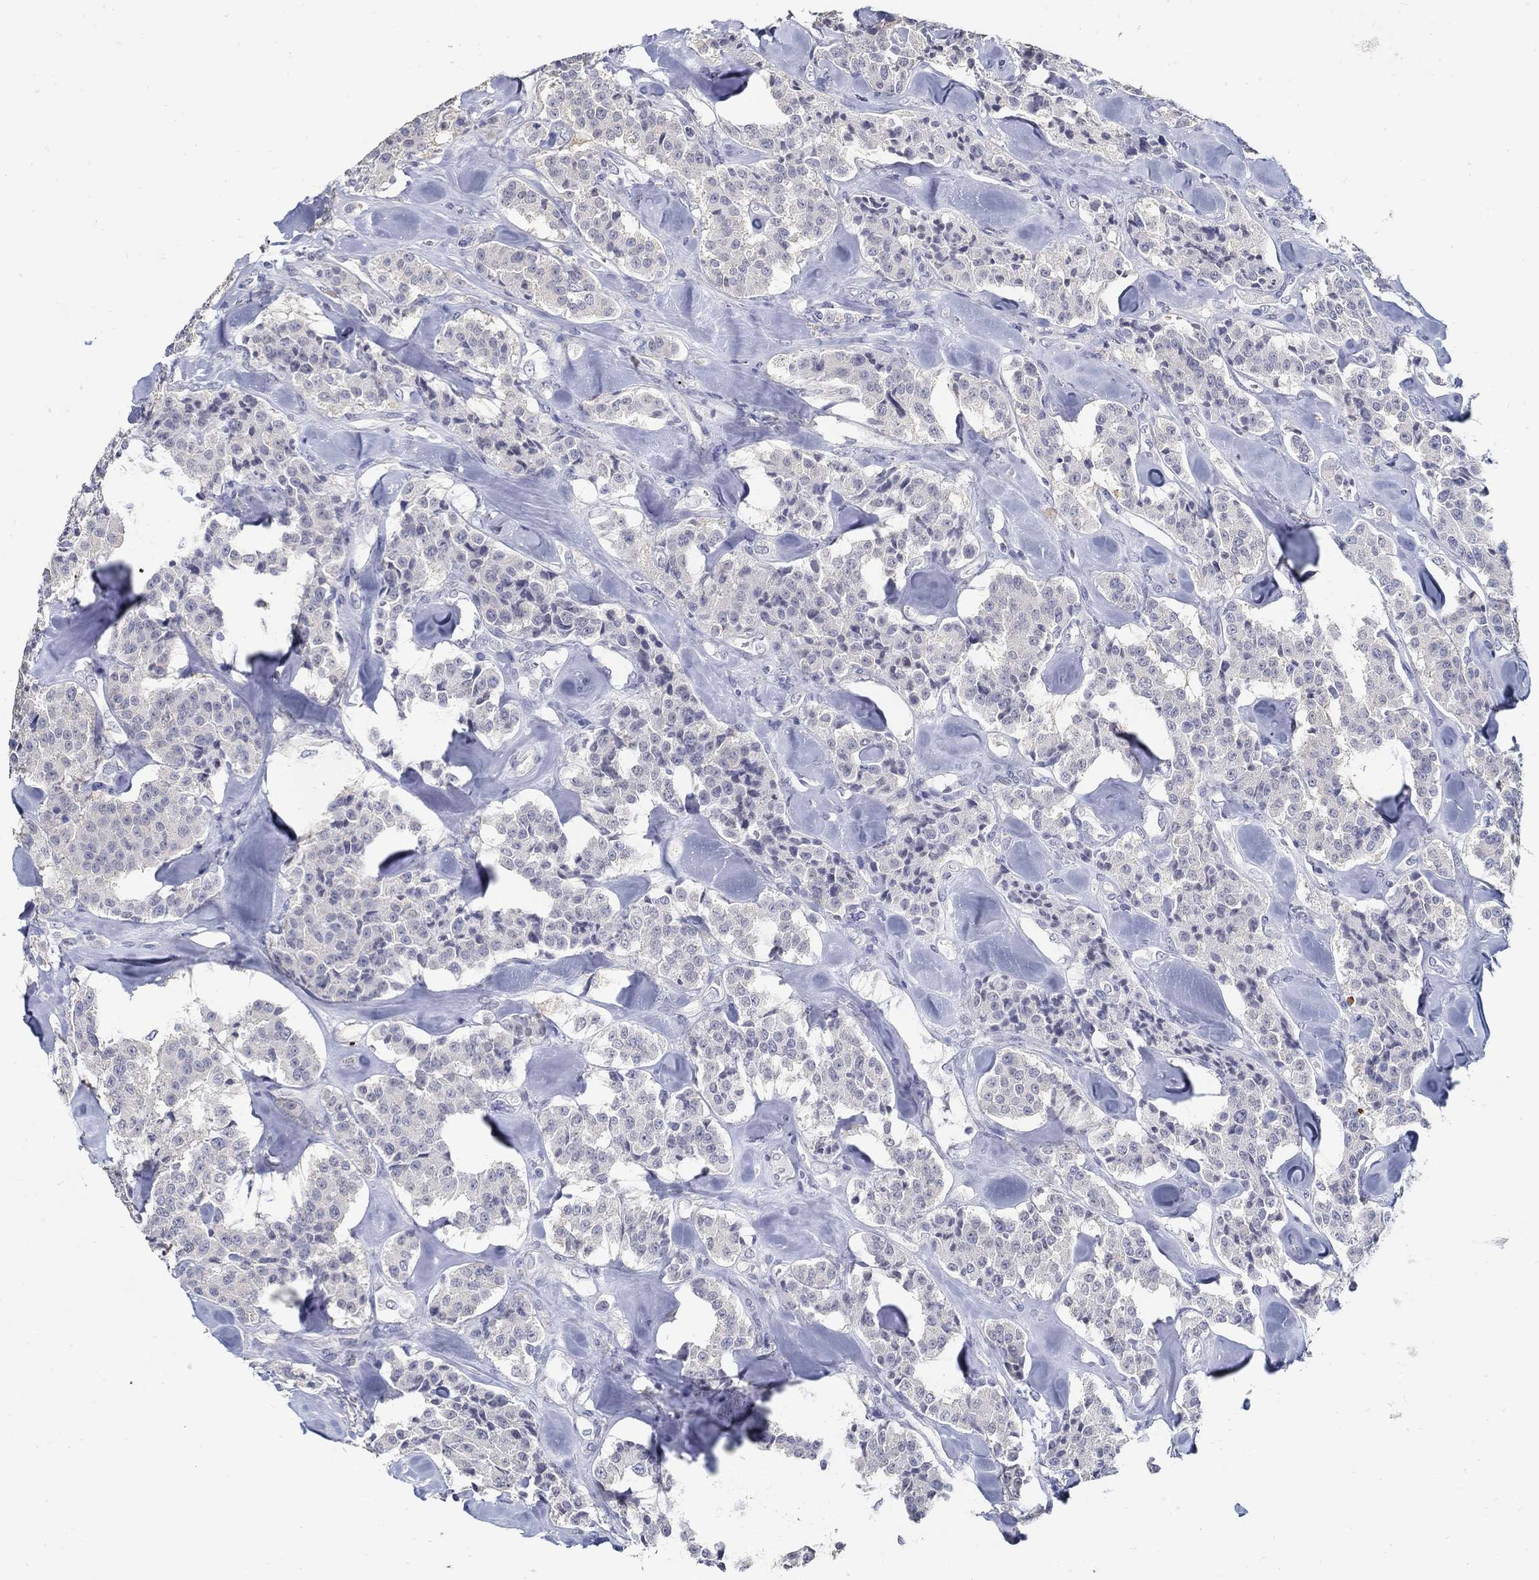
{"staining": {"intensity": "negative", "quantity": "none", "location": "none"}, "tissue": "carcinoid", "cell_type": "Tumor cells", "image_type": "cancer", "snomed": [{"axis": "morphology", "description": "Carcinoid, malignant, NOS"}, {"axis": "topography", "description": "Pancreas"}], "caption": "The IHC histopathology image has no significant expression in tumor cells of carcinoid tissue.", "gene": "USP29", "patient": {"sex": "male", "age": 41}}